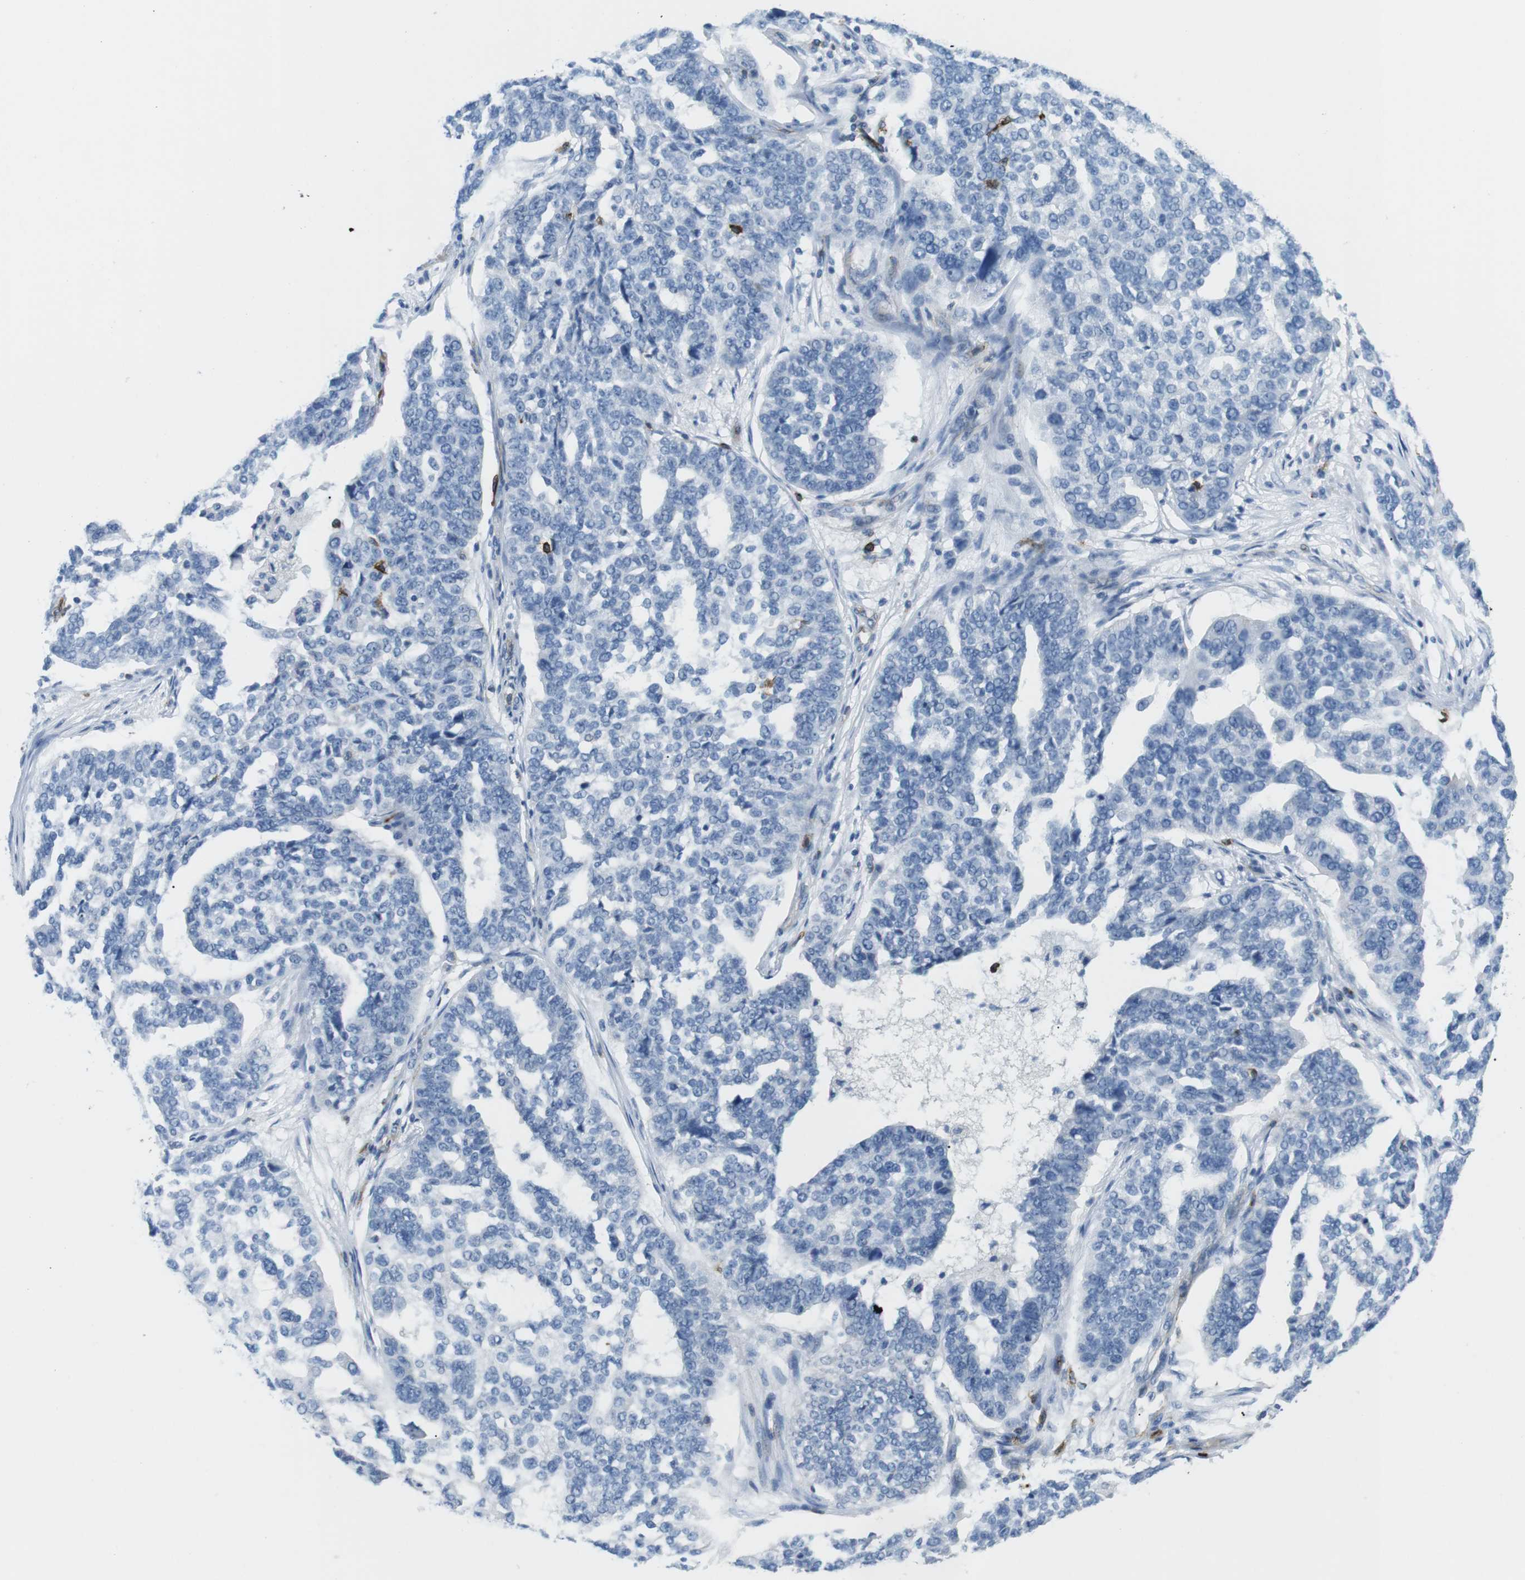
{"staining": {"intensity": "negative", "quantity": "none", "location": "none"}, "tissue": "ovarian cancer", "cell_type": "Tumor cells", "image_type": "cancer", "snomed": [{"axis": "morphology", "description": "Cystadenocarcinoma, serous, NOS"}, {"axis": "topography", "description": "Ovary"}], "caption": "Serous cystadenocarcinoma (ovarian) was stained to show a protein in brown. There is no significant expression in tumor cells.", "gene": "TNFRSF4", "patient": {"sex": "female", "age": 59}}